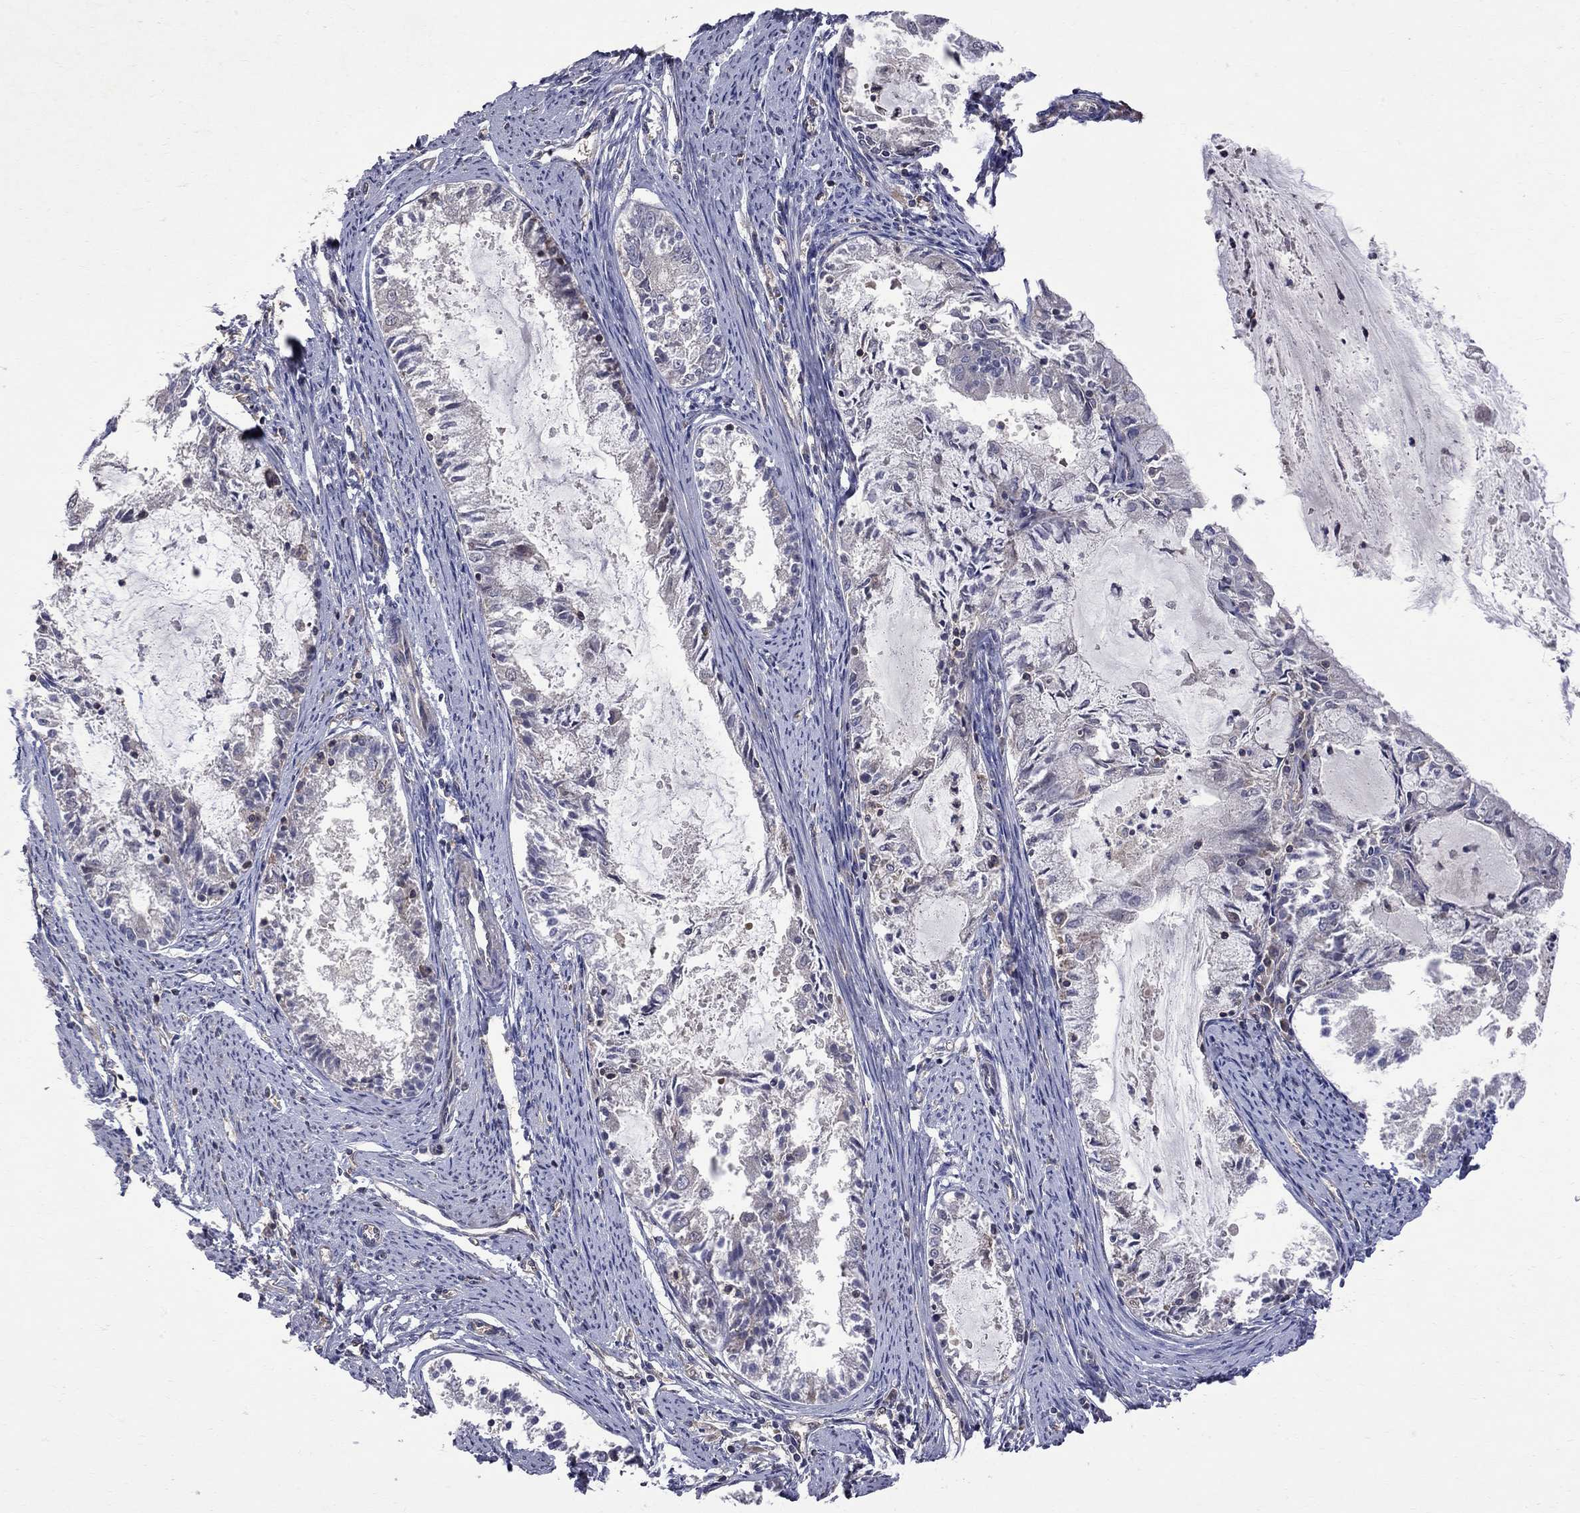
{"staining": {"intensity": "negative", "quantity": "none", "location": "none"}, "tissue": "endometrial cancer", "cell_type": "Tumor cells", "image_type": "cancer", "snomed": [{"axis": "morphology", "description": "Adenocarcinoma, NOS"}, {"axis": "topography", "description": "Endometrium"}], "caption": "A high-resolution histopathology image shows immunohistochemistry (IHC) staining of endometrial cancer (adenocarcinoma), which exhibits no significant positivity in tumor cells. (DAB (3,3'-diaminobenzidine) IHC visualized using brightfield microscopy, high magnification).", "gene": "ABI3", "patient": {"sex": "female", "age": 57}}